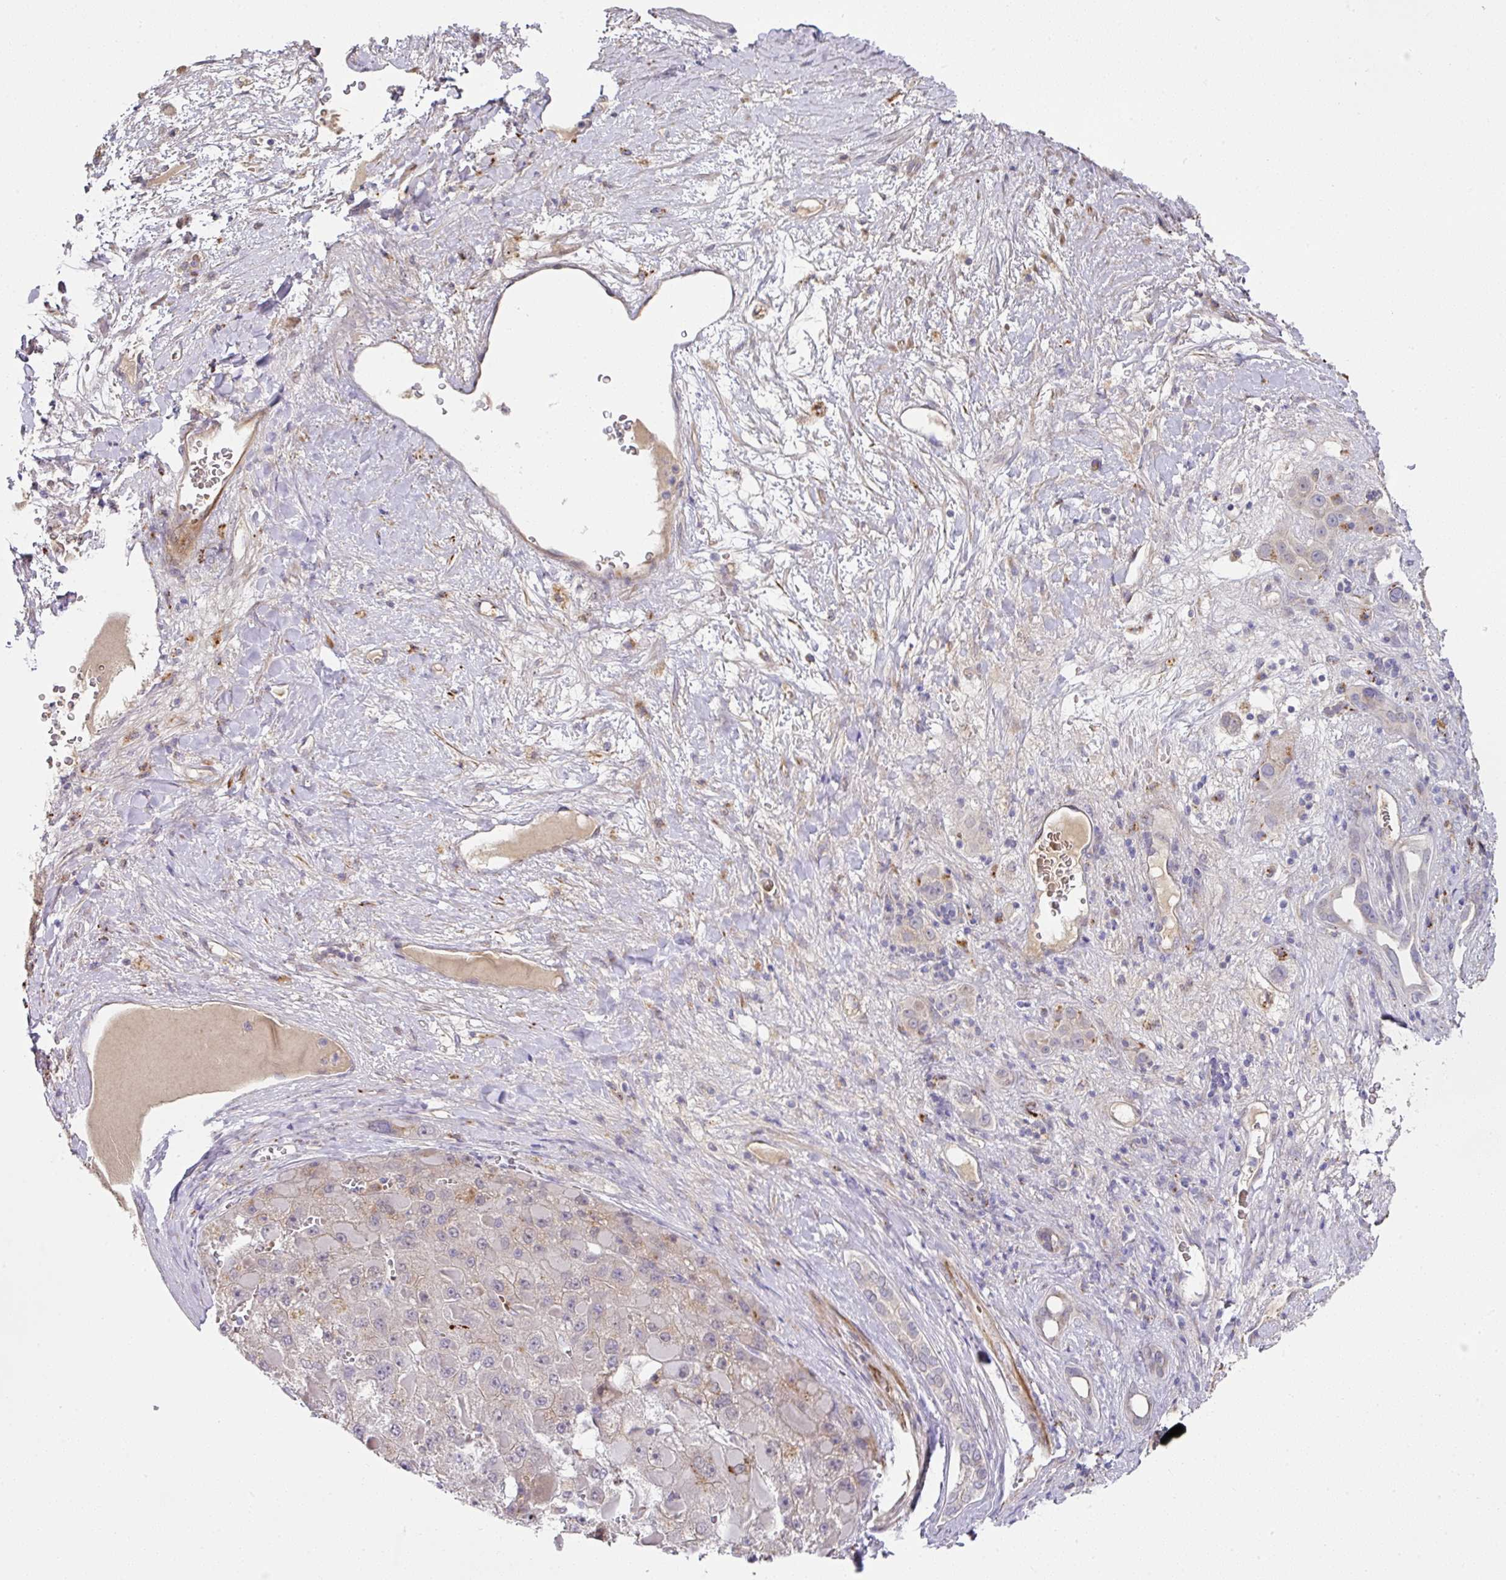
{"staining": {"intensity": "negative", "quantity": "none", "location": "none"}, "tissue": "liver cancer", "cell_type": "Tumor cells", "image_type": "cancer", "snomed": [{"axis": "morphology", "description": "Carcinoma, Hepatocellular, NOS"}, {"axis": "topography", "description": "Liver"}], "caption": "DAB (3,3'-diaminobenzidine) immunohistochemical staining of liver cancer shows no significant staining in tumor cells.", "gene": "TARM1", "patient": {"sex": "female", "age": 73}}